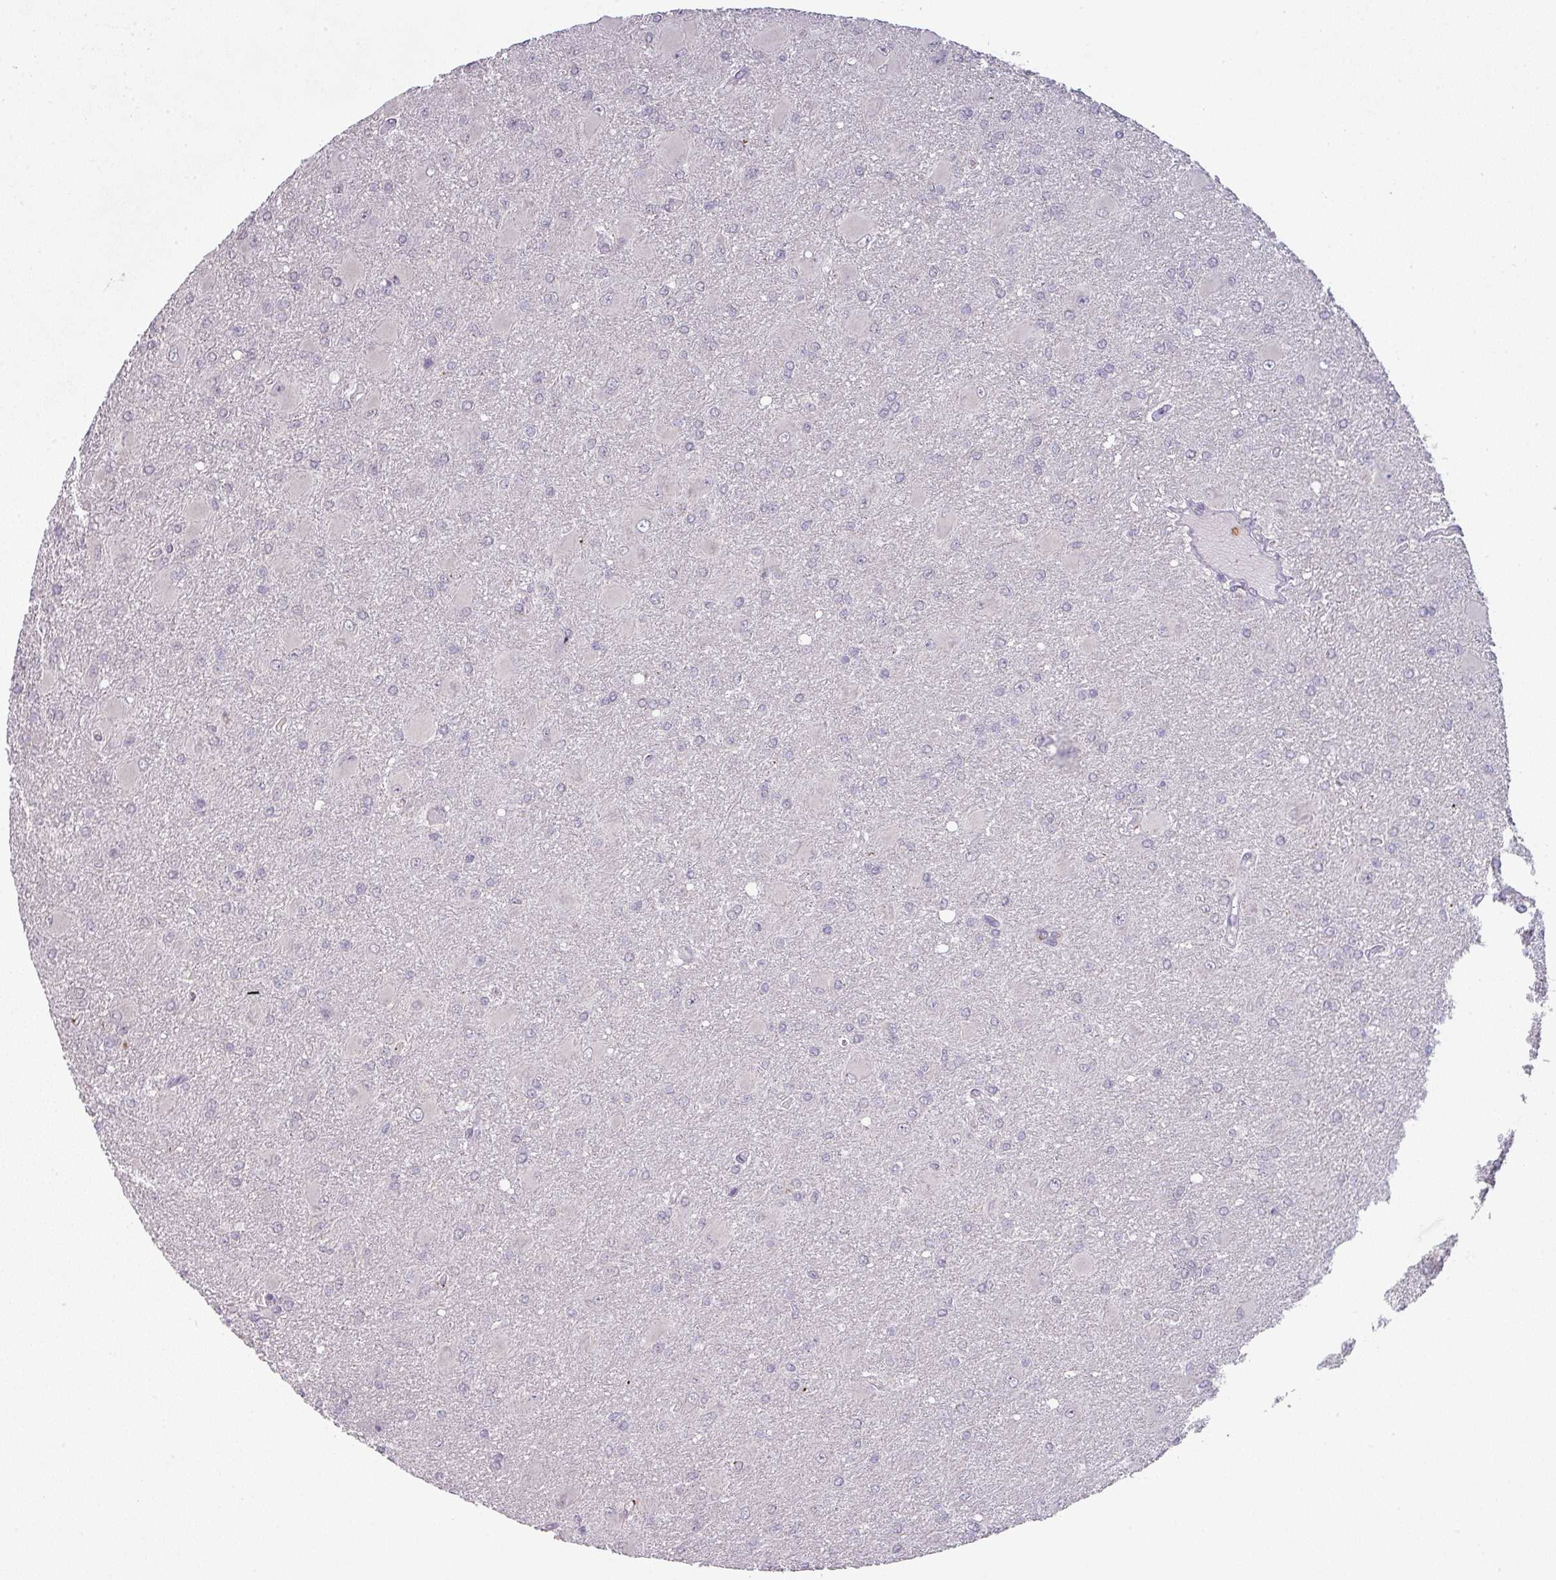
{"staining": {"intensity": "negative", "quantity": "none", "location": "none"}, "tissue": "glioma", "cell_type": "Tumor cells", "image_type": "cancer", "snomed": [{"axis": "morphology", "description": "Glioma, malignant, High grade"}, {"axis": "topography", "description": "Brain"}], "caption": "IHC photomicrograph of glioma stained for a protein (brown), which displays no positivity in tumor cells.", "gene": "MAGEC3", "patient": {"sex": "male", "age": 67}}